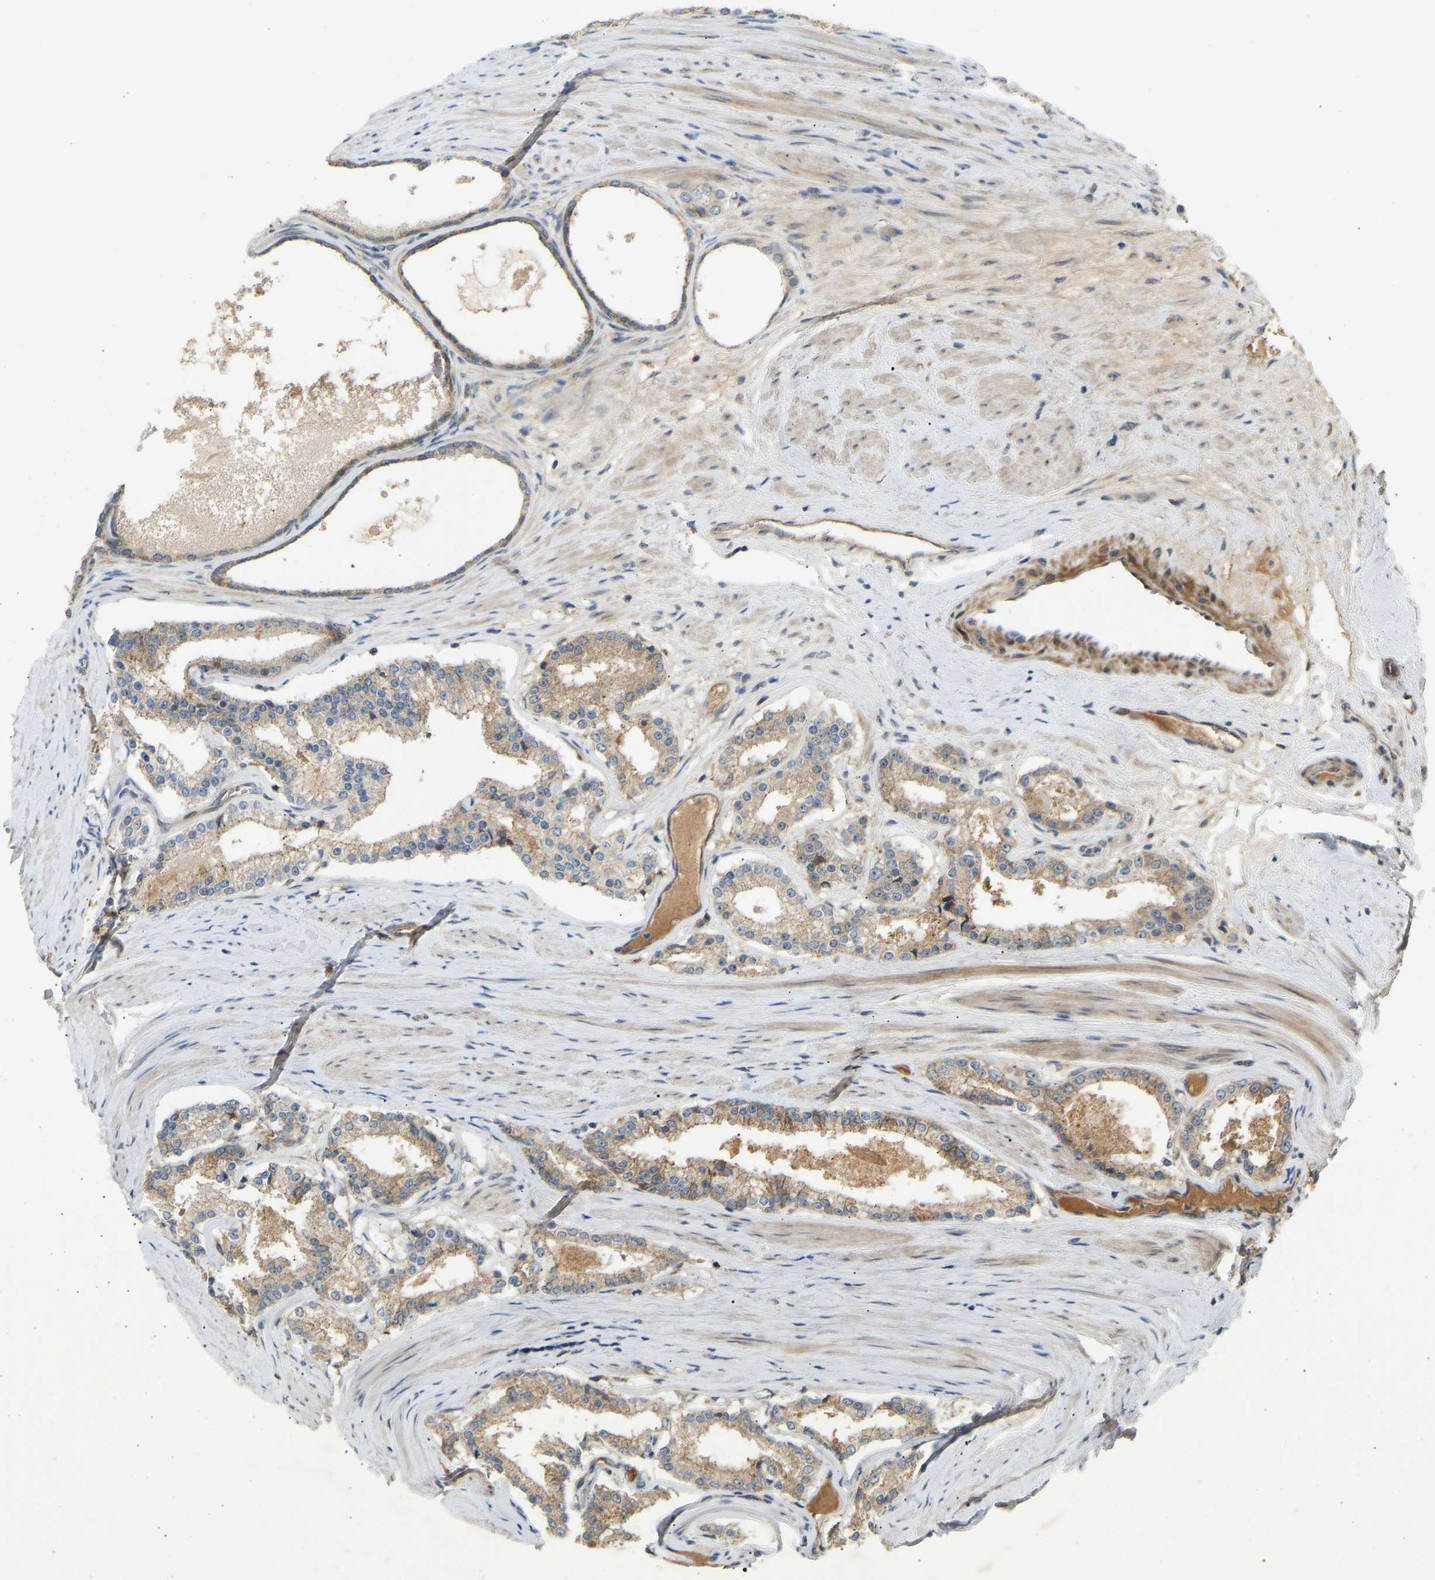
{"staining": {"intensity": "moderate", "quantity": ">75%", "location": "cytoplasmic/membranous"}, "tissue": "prostate cancer", "cell_type": "Tumor cells", "image_type": "cancer", "snomed": [{"axis": "morphology", "description": "Adenocarcinoma, Low grade"}, {"axis": "topography", "description": "Prostate"}], "caption": "A brown stain labels moderate cytoplasmic/membranous staining of a protein in prostate low-grade adenocarcinoma tumor cells.", "gene": "PTCD1", "patient": {"sex": "male", "age": 70}}